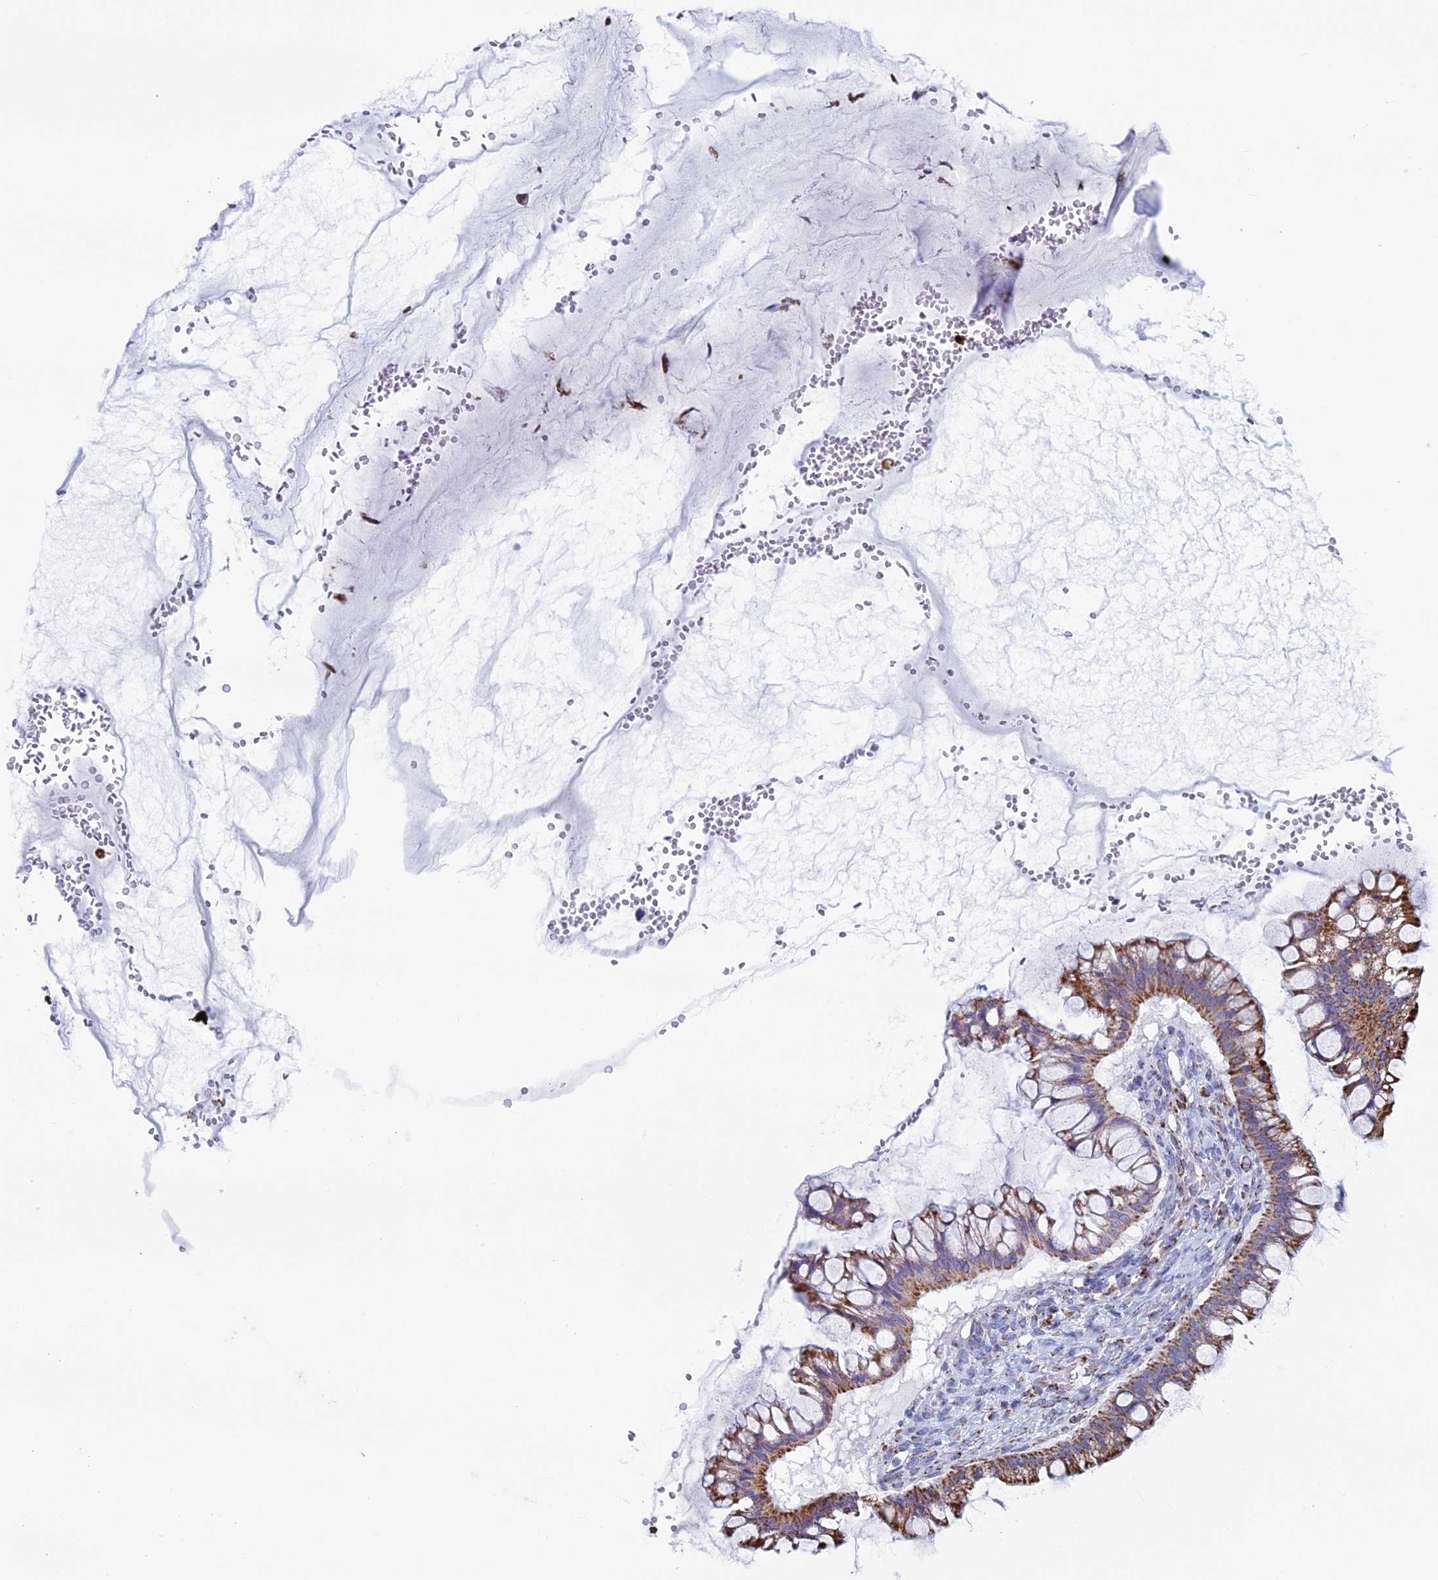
{"staining": {"intensity": "moderate", "quantity": ">75%", "location": "cytoplasmic/membranous"}, "tissue": "ovarian cancer", "cell_type": "Tumor cells", "image_type": "cancer", "snomed": [{"axis": "morphology", "description": "Cystadenocarcinoma, mucinous, NOS"}, {"axis": "topography", "description": "Ovary"}], "caption": "Immunohistochemical staining of mucinous cystadenocarcinoma (ovarian) displays moderate cytoplasmic/membranous protein expression in about >75% of tumor cells. The staining was performed using DAB (3,3'-diaminobenzidine), with brown indicating positive protein expression. Nuclei are stained blue with hematoxylin.", "gene": "UQCRFS1", "patient": {"sex": "female", "age": 73}}